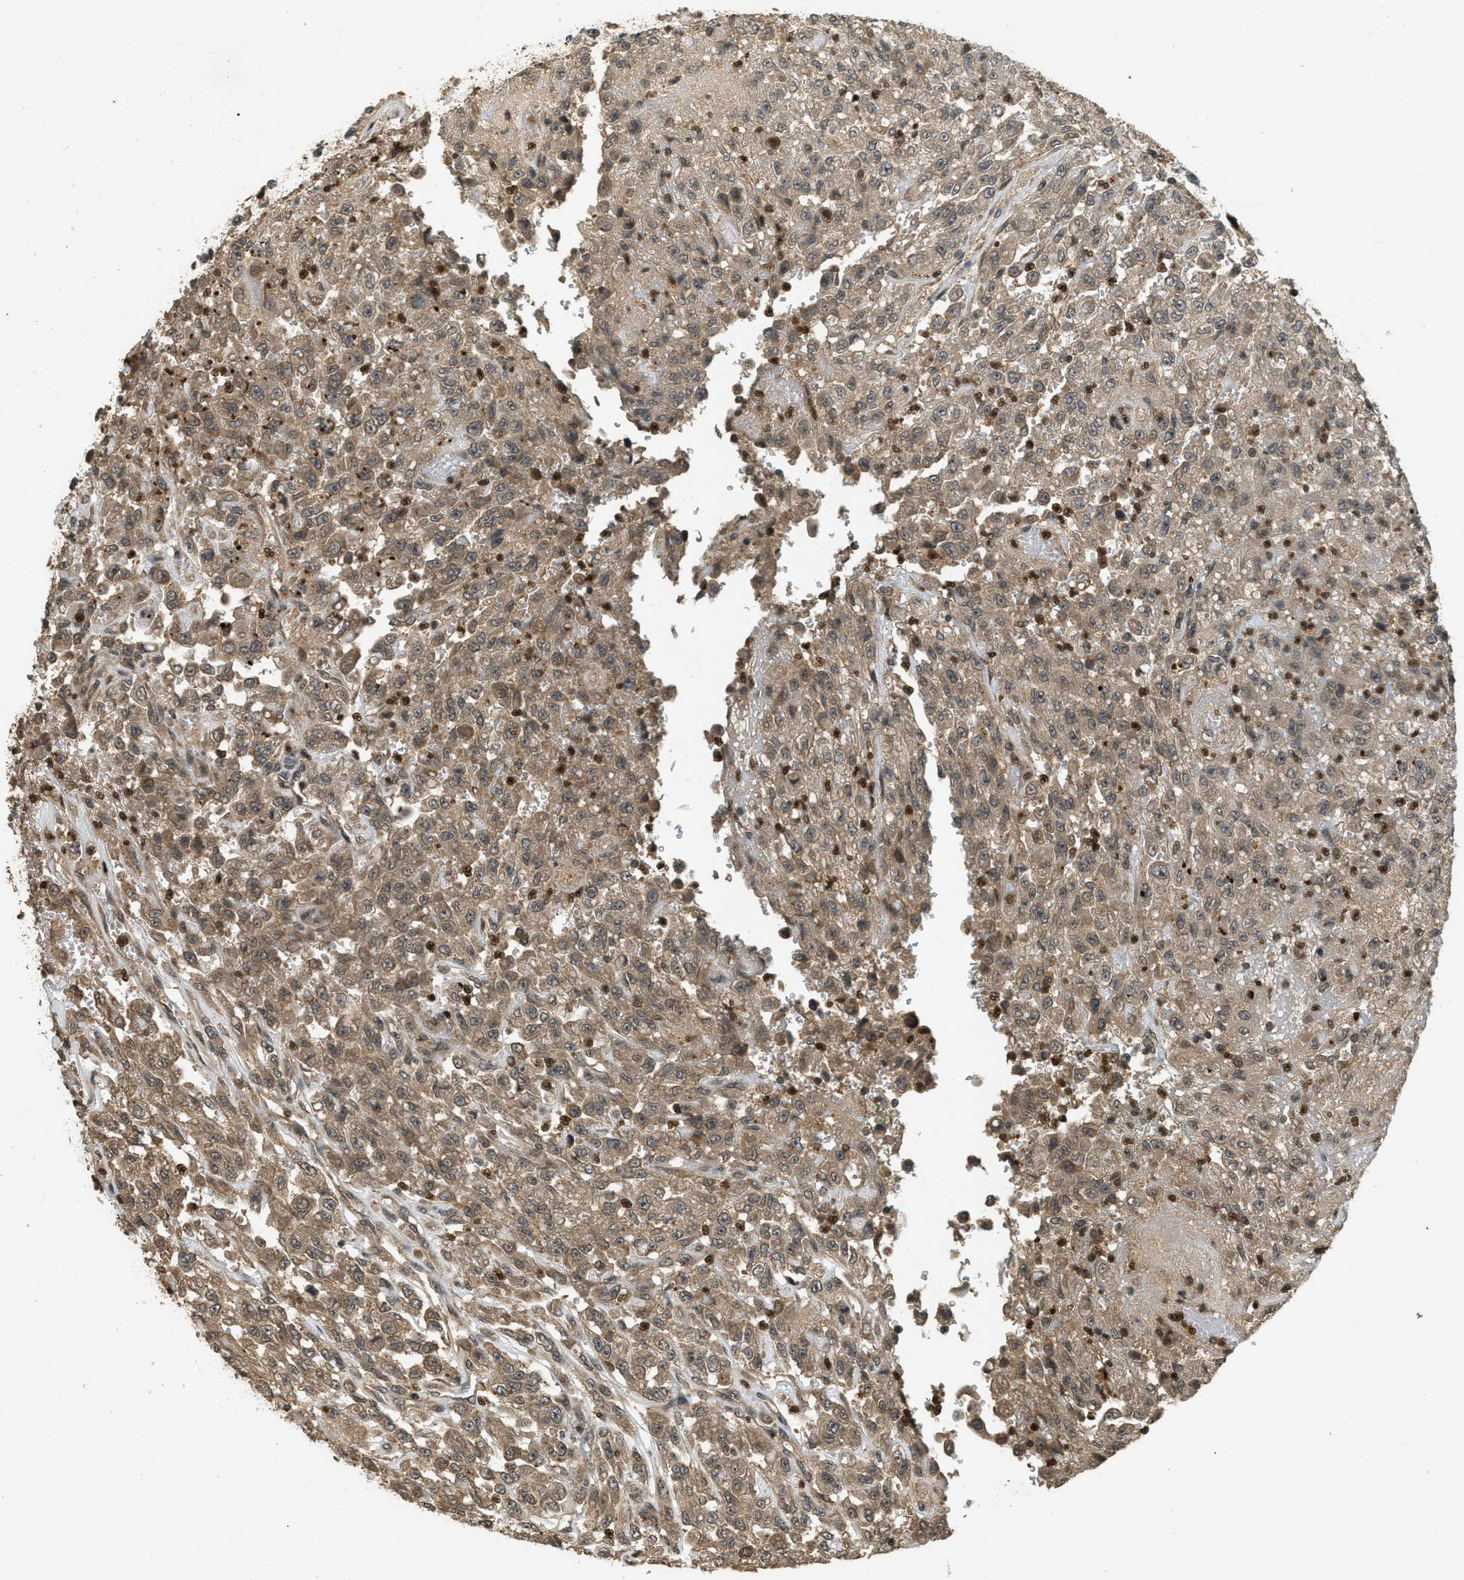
{"staining": {"intensity": "moderate", "quantity": ">75%", "location": "cytoplasmic/membranous"}, "tissue": "urothelial cancer", "cell_type": "Tumor cells", "image_type": "cancer", "snomed": [{"axis": "morphology", "description": "Urothelial carcinoma, High grade"}, {"axis": "topography", "description": "Urinary bladder"}], "caption": "Moderate cytoplasmic/membranous positivity for a protein is identified in about >75% of tumor cells of urothelial cancer using IHC.", "gene": "ATG7", "patient": {"sex": "male", "age": 46}}